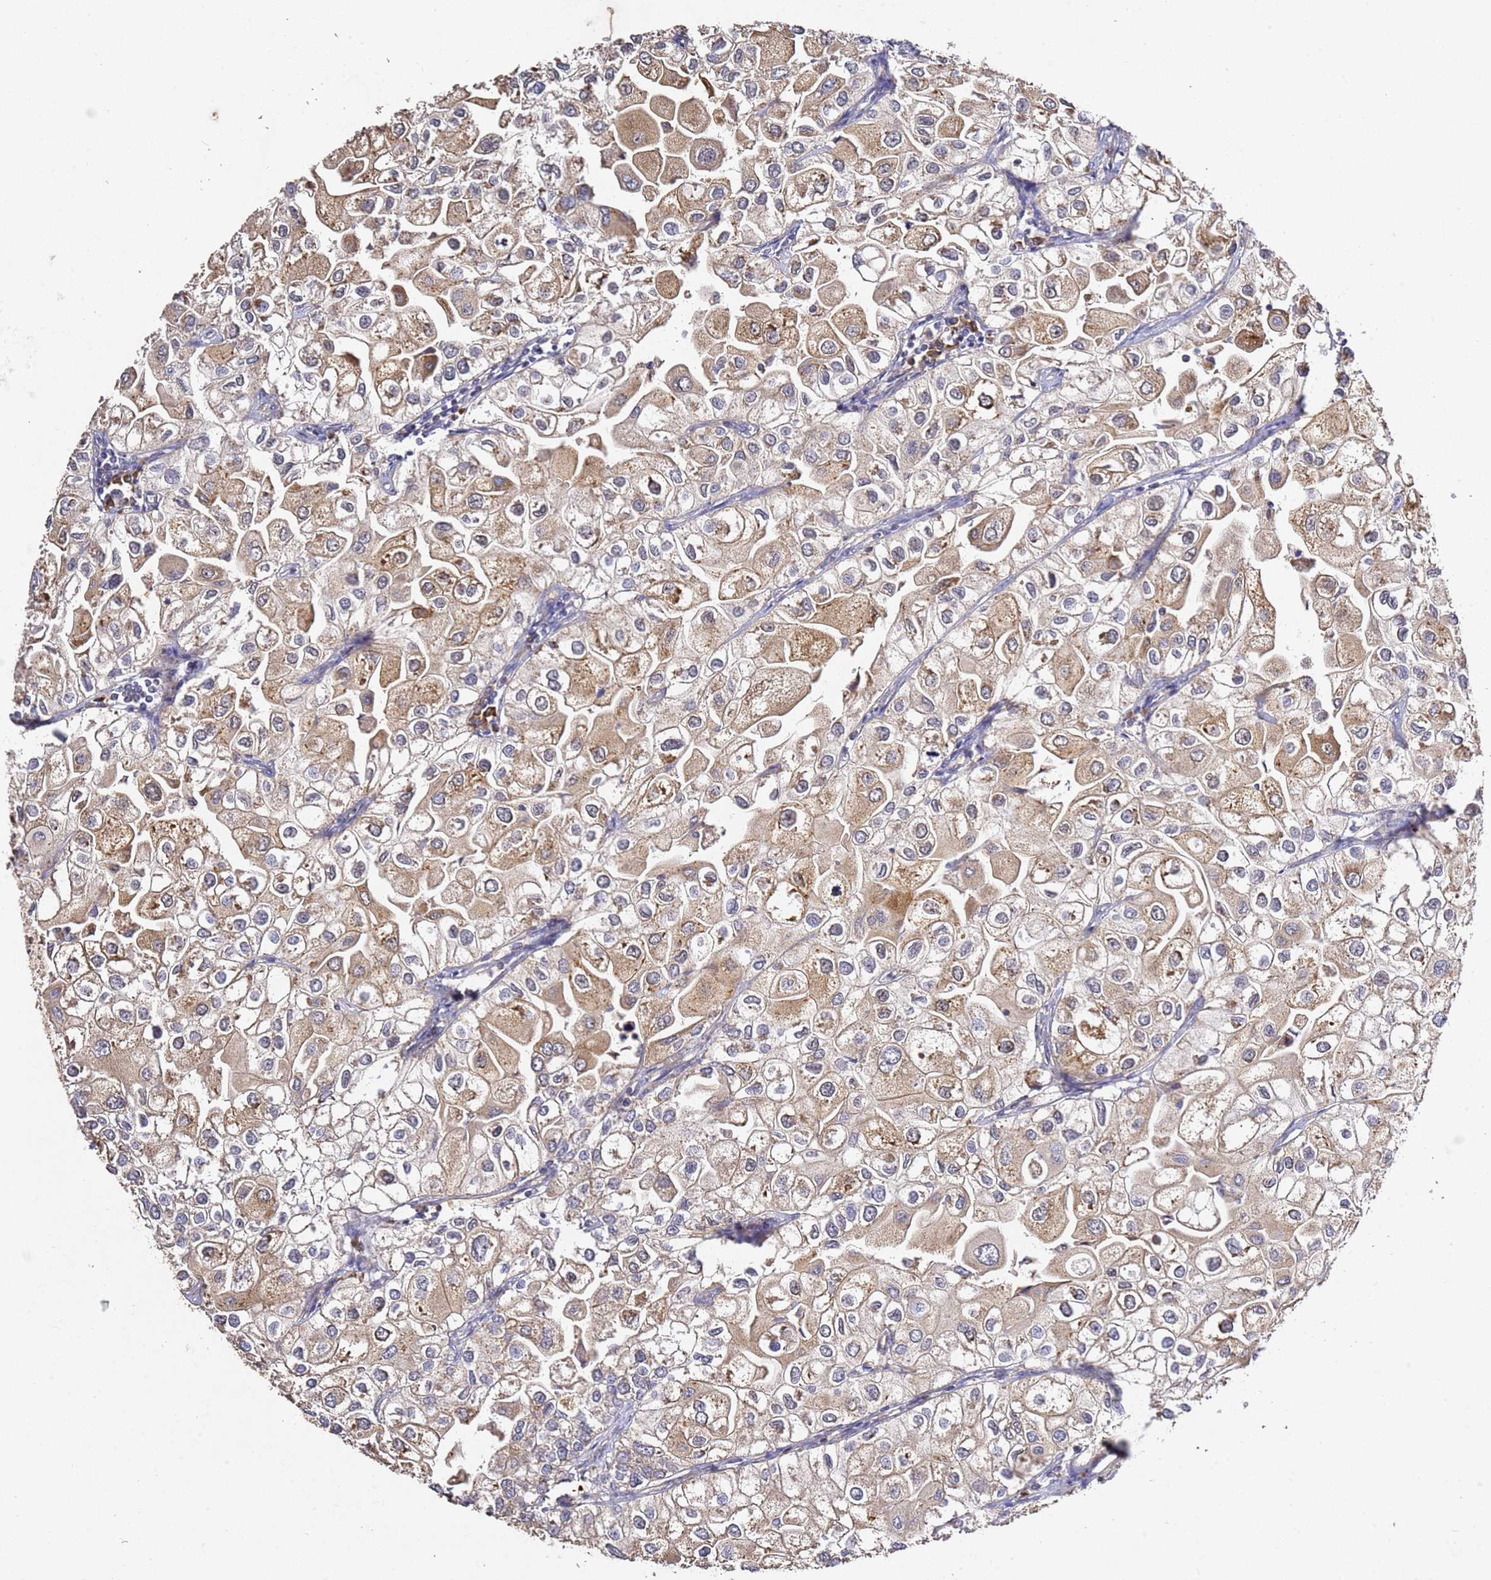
{"staining": {"intensity": "weak", "quantity": ">75%", "location": "cytoplasmic/membranous"}, "tissue": "urothelial cancer", "cell_type": "Tumor cells", "image_type": "cancer", "snomed": [{"axis": "morphology", "description": "Urothelial carcinoma, High grade"}, {"axis": "topography", "description": "Urinary bladder"}], "caption": "The micrograph exhibits immunohistochemical staining of urothelial cancer. There is weak cytoplasmic/membranous staining is identified in approximately >75% of tumor cells.", "gene": "OSBPL2", "patient": {"sex": "male", "age": 64}}